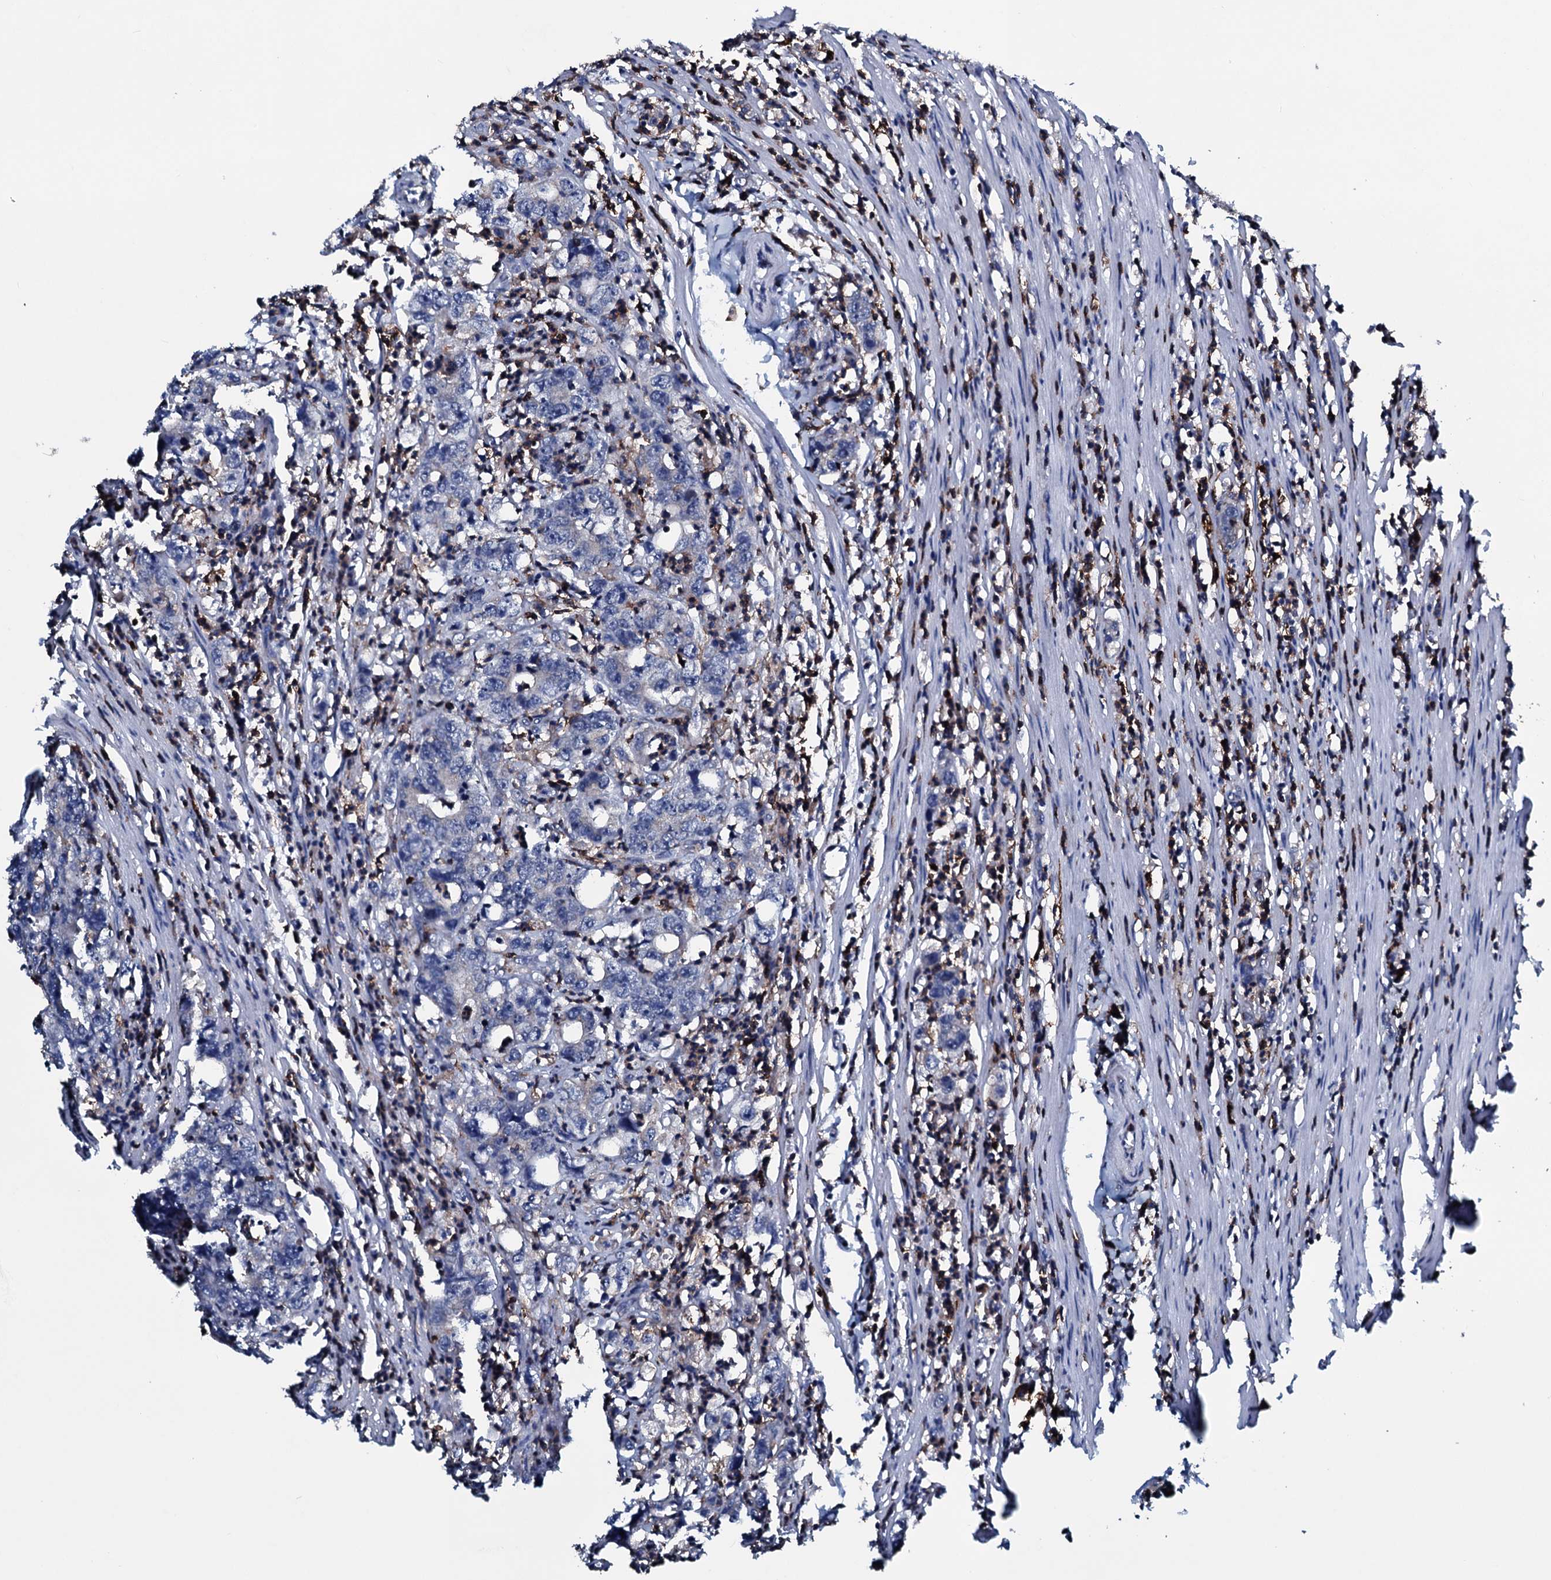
{"staining": {"intensity": "negative", "quantity": "none", "location": "none"}, "tissue": "colorectal cancer", "cell_type": "Tumor cells", "image_type": "cancer", "snomed": [{"axis": "morphology", "description": "Adenocarcinoma, NOS"}, {"axis": "topography", "description": "Colon"}], "caption": "Immunohistochemistry image of human colorectal cancer (adenocarcinoma) stained for a protein (brown), which exhibits no expression in tumor cells.", "gene": "OGFOD2", "patient": {"sex": "female", "age": 75}}